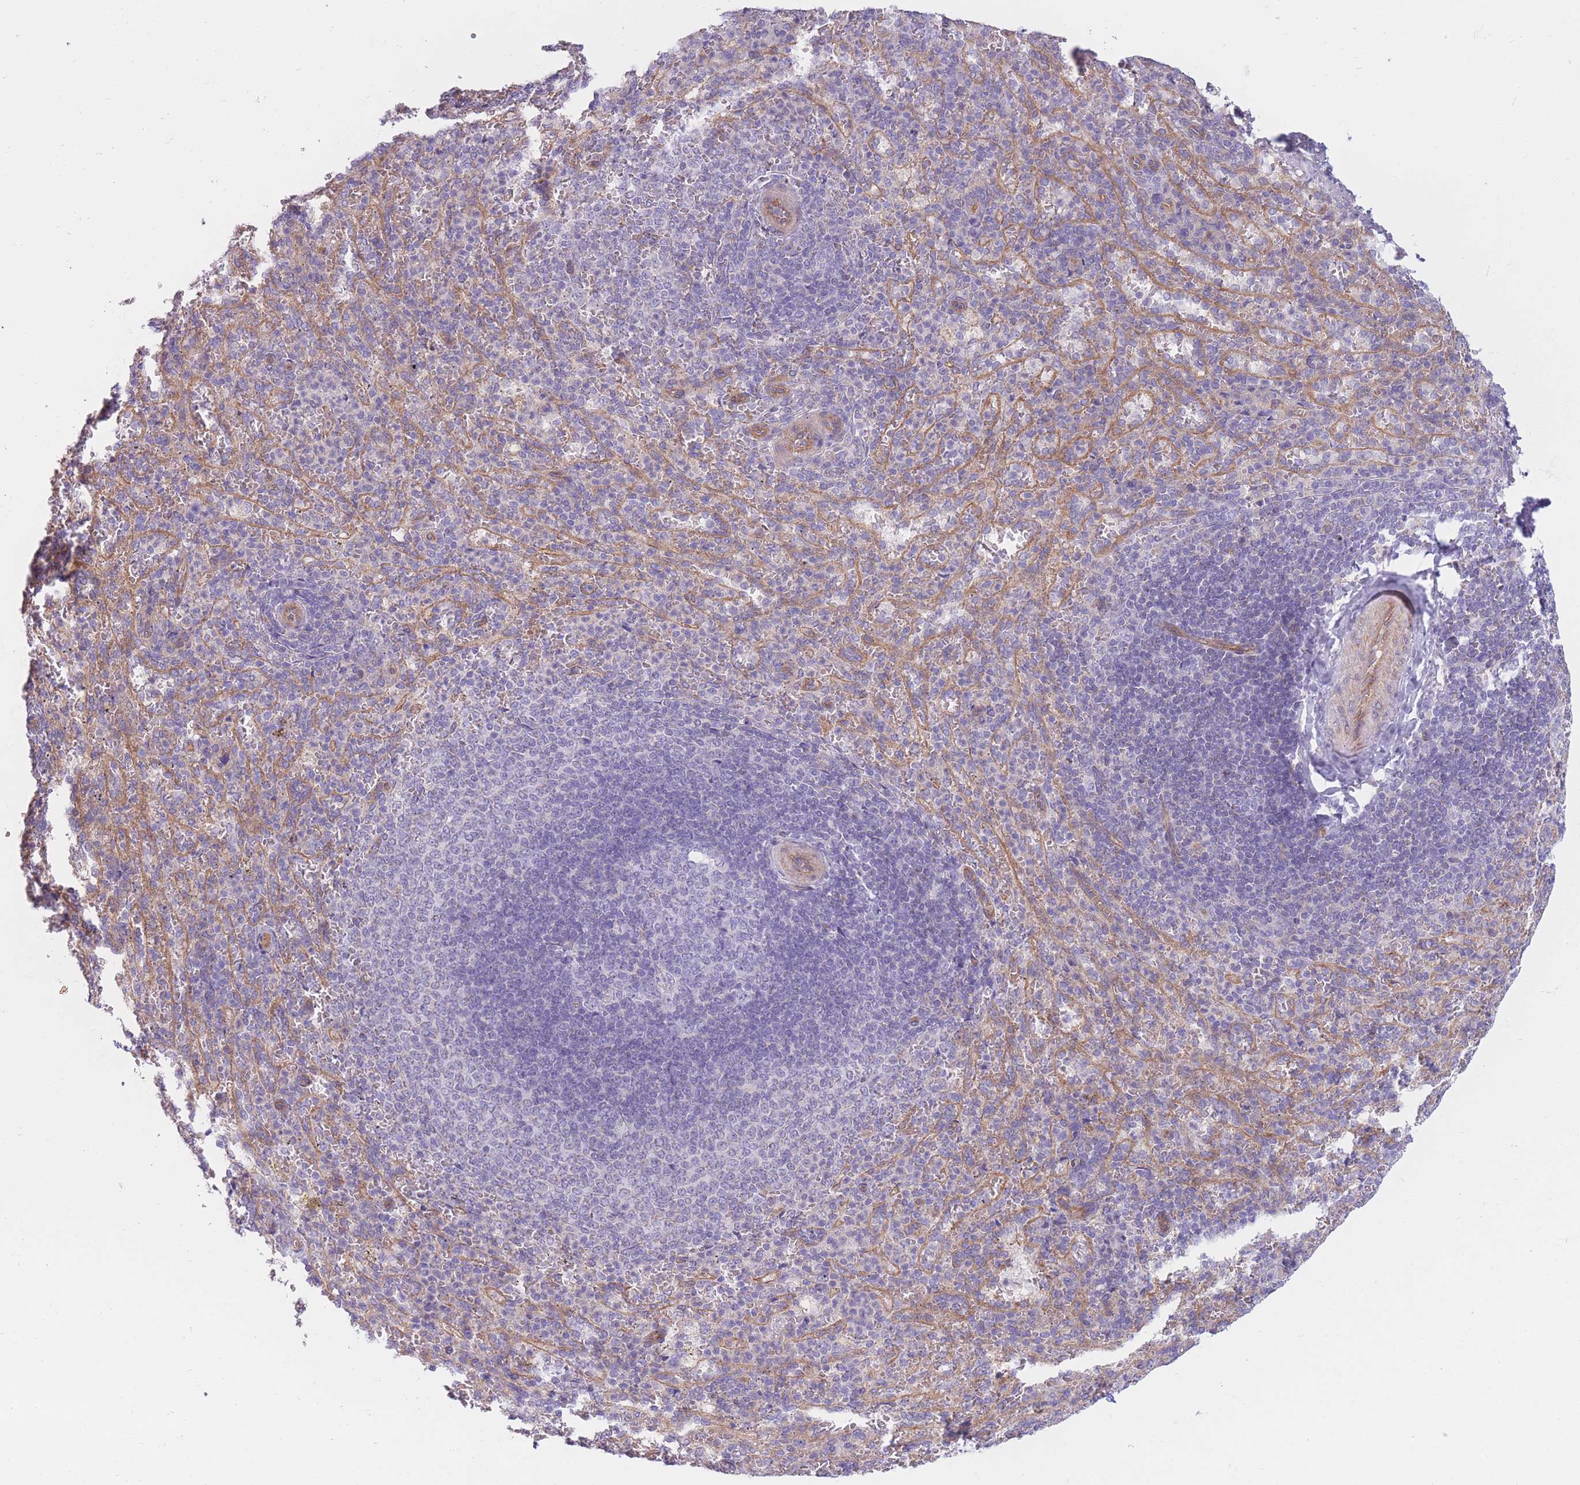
{"staining": {"intensity": "negative", "quantity": "none", "location": "none"}, "tissue": "spleen", "cell_type": "Cells in red pulp", "image_type": "normal", "snomed": [{"axis": "morphology", "description": "Normal tissue, NOS"}, {"axis": "topography", "description": "Spleen"}], "caption": "Immunohistochemistry (IHC) of benign spleen reveals no staining in cells in red pulp.", "gene": "SERPINB3", "patient": {"sex": "female", "age": 21}}